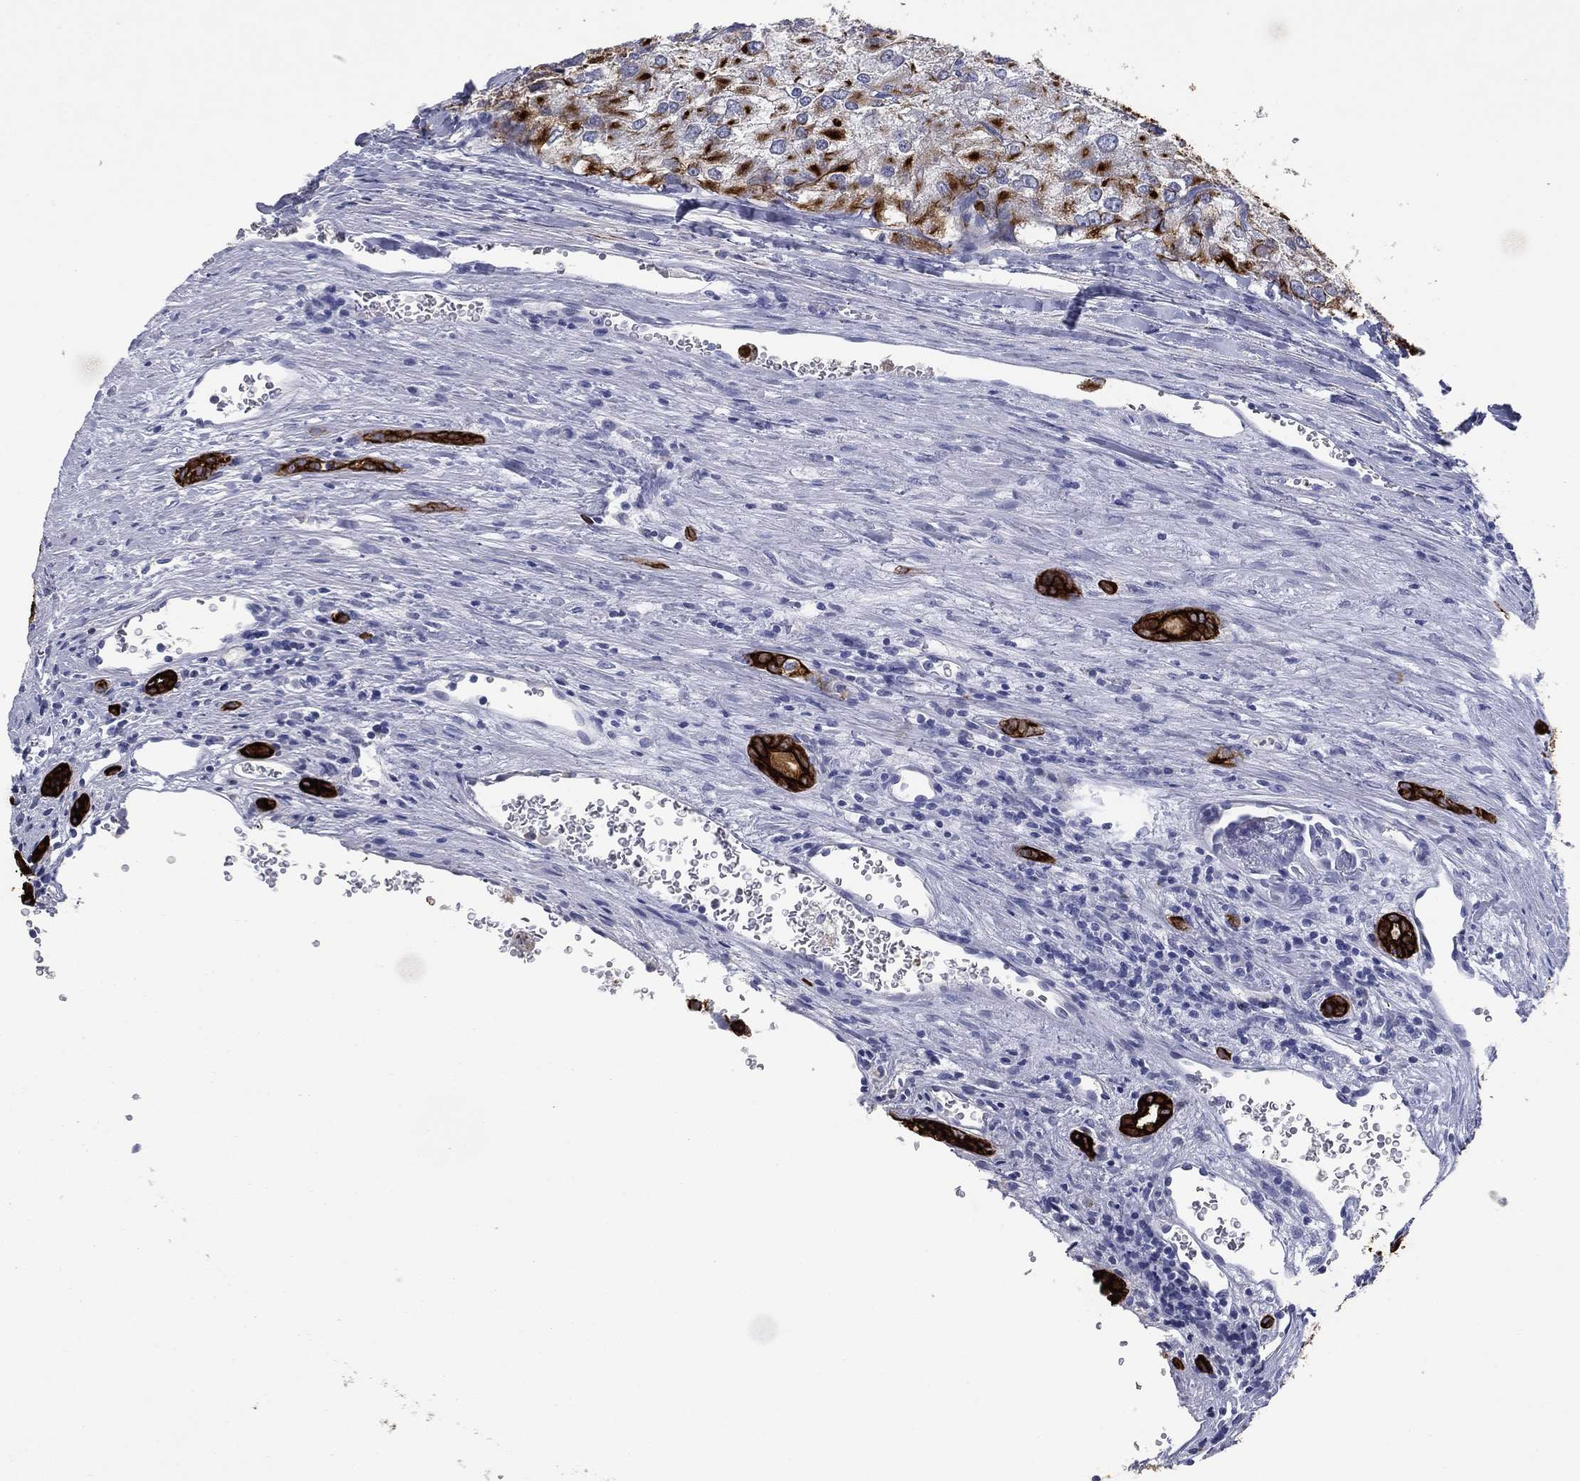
{"staining": {"intensity": "strong", "quantity": "<25%", "location": "cytoplasmic/membranous"}, "tissue": "renal cancer", "cell_type": "Tumor cells", "image_type": "cancer", "snomed": [{"axis": "morphology", "description": "Adenocarcinoma, NOS"}, {"axis": "topography", "description": "Kidney"}], "caption": "Brown immunohistochemical staining in renal adenocarcinoma demonstrates strong cytoplasmic/membranous staining in approximately <25% of tumor cells. (IHC, brightfield microscopy, high magnification).", "gene": "KRT7", "patient": {"sex": "female", "age": 70}}